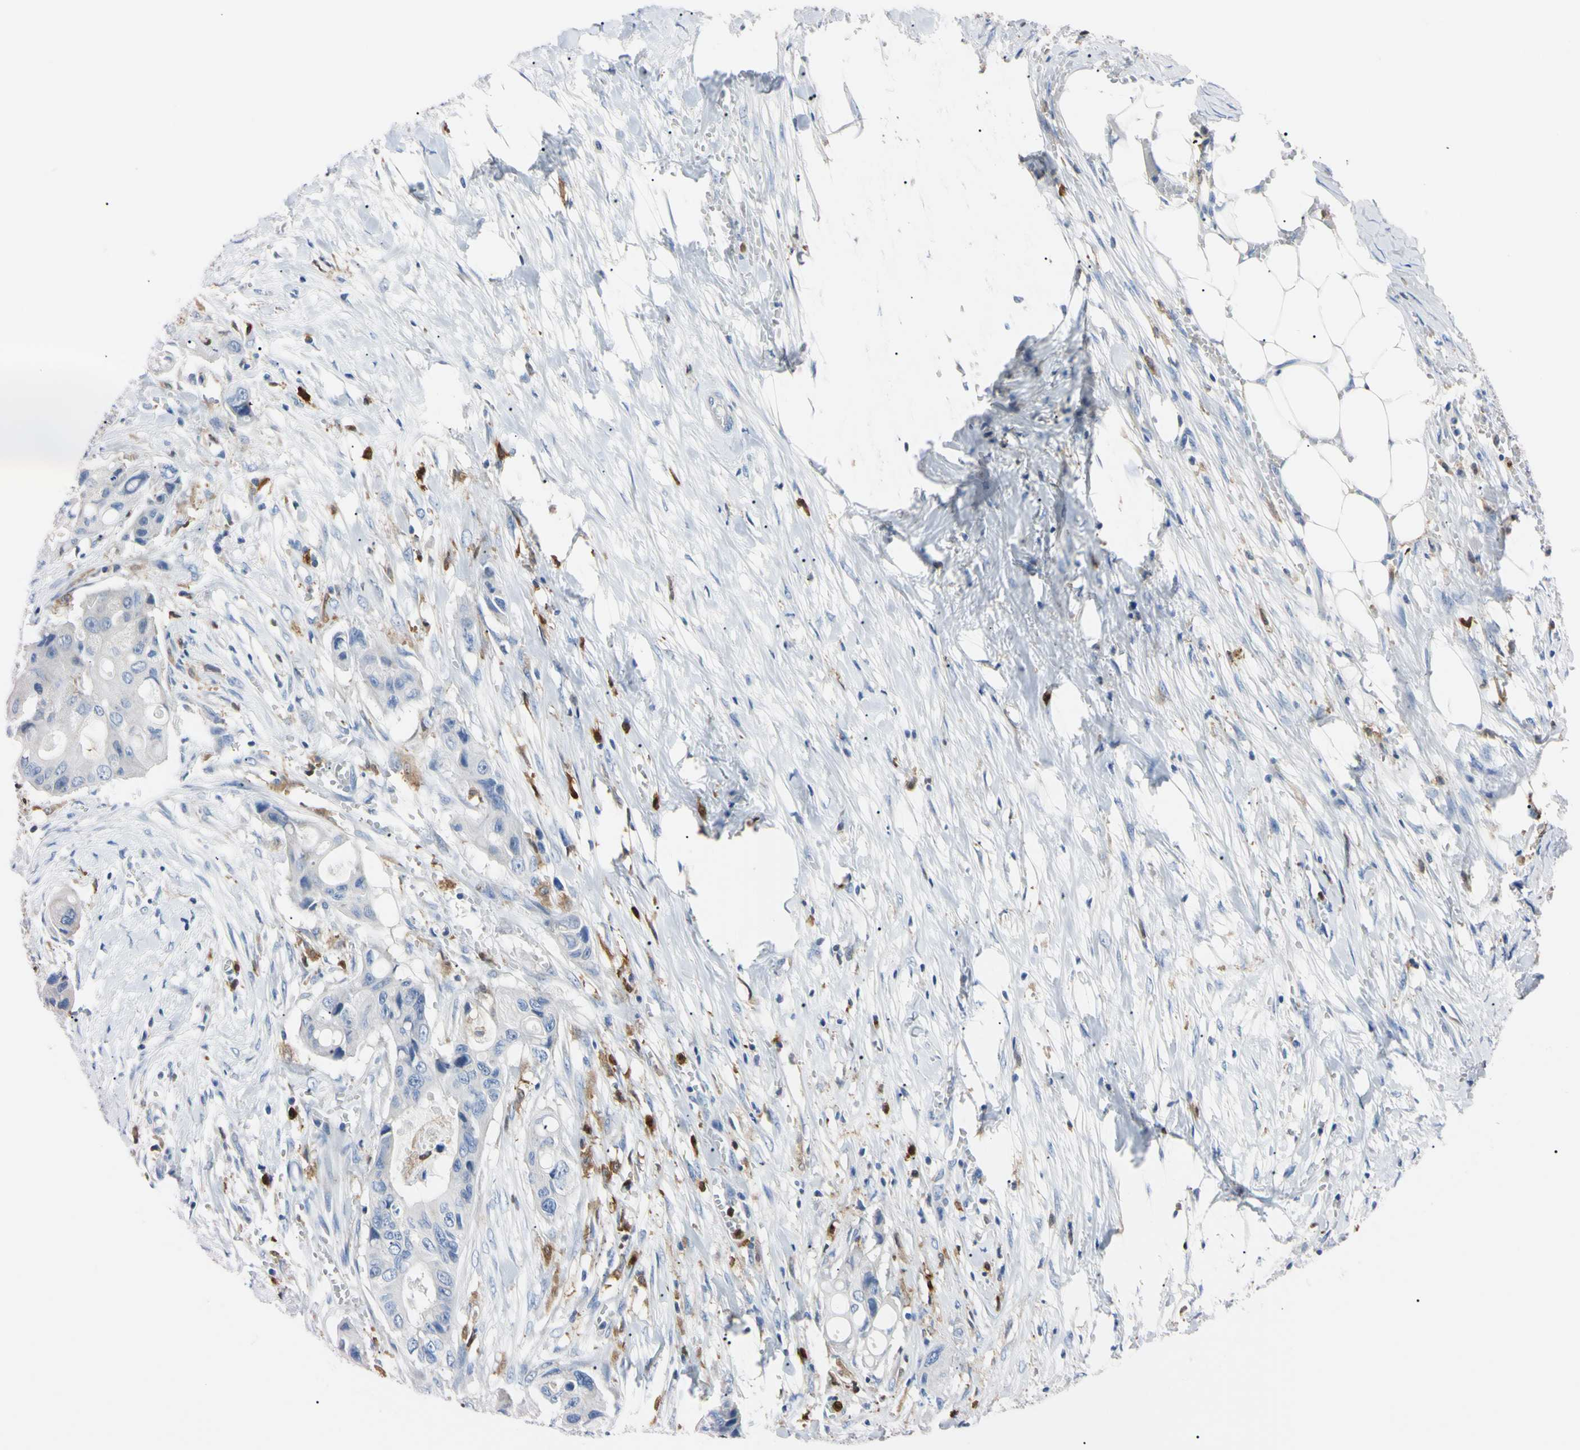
{"staining": {"intensity": "negative", "quantity": "none", "location": "none"}, "tissue": "colorectal cancer", "cell_type": "Tumor cells", "image_type": "cancer", "snomed": [{"axis": "morphology", "description": "Adenocarcinoma, NOS"}, {"axis": "topography", "description": "Colon"}], "caption": "A high-resolution micrograph shows immunohistochemistry staining of colorectal adenocarcinoma, which shows no significant expression in tumor cells.", "gene": "NCF4", "patient": {"sex": "female", "age": 57}}